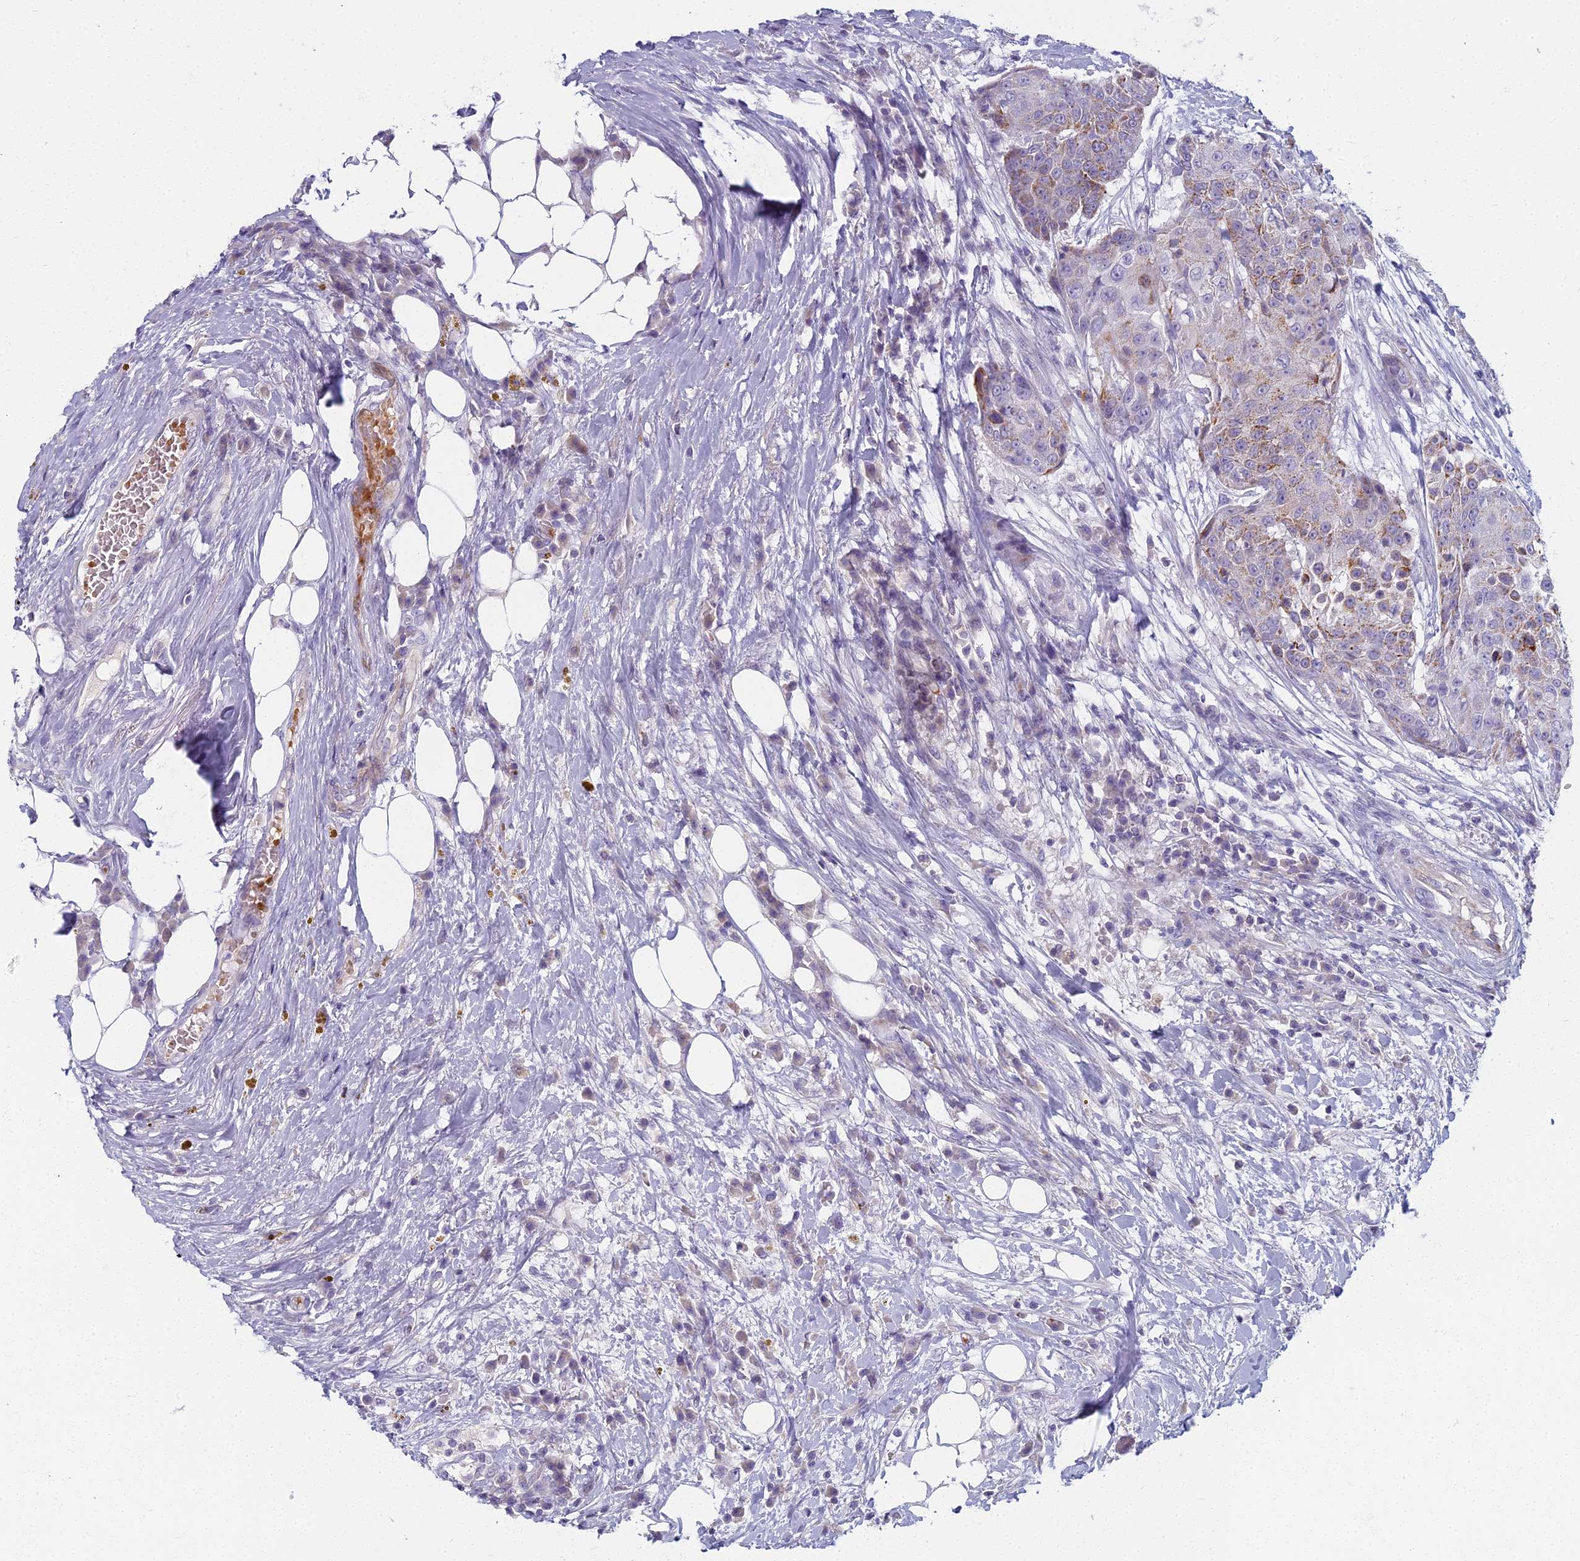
{"staining": {"intensity": "strong", "quantity": "25%-75%", "location": "cytoplasmic/membranous"}, "tissue": "urothelial cancer", "cell_type": "Tumor cells", "image_type": "cancer", "snomed": [{"axis": "morphology", "description": "Urothelial carcinoma, High grade"}, {"axis": "topography", "description": "Urinary bladder"}], "caption": "Tumor cells demonstrate high levels of strong cytoplasmic/membranous staining in approximately 25%-75% of cells in human urothelial cancer.", "gene": "ARL15", "patient": {"sex": "female", "age": 63}}